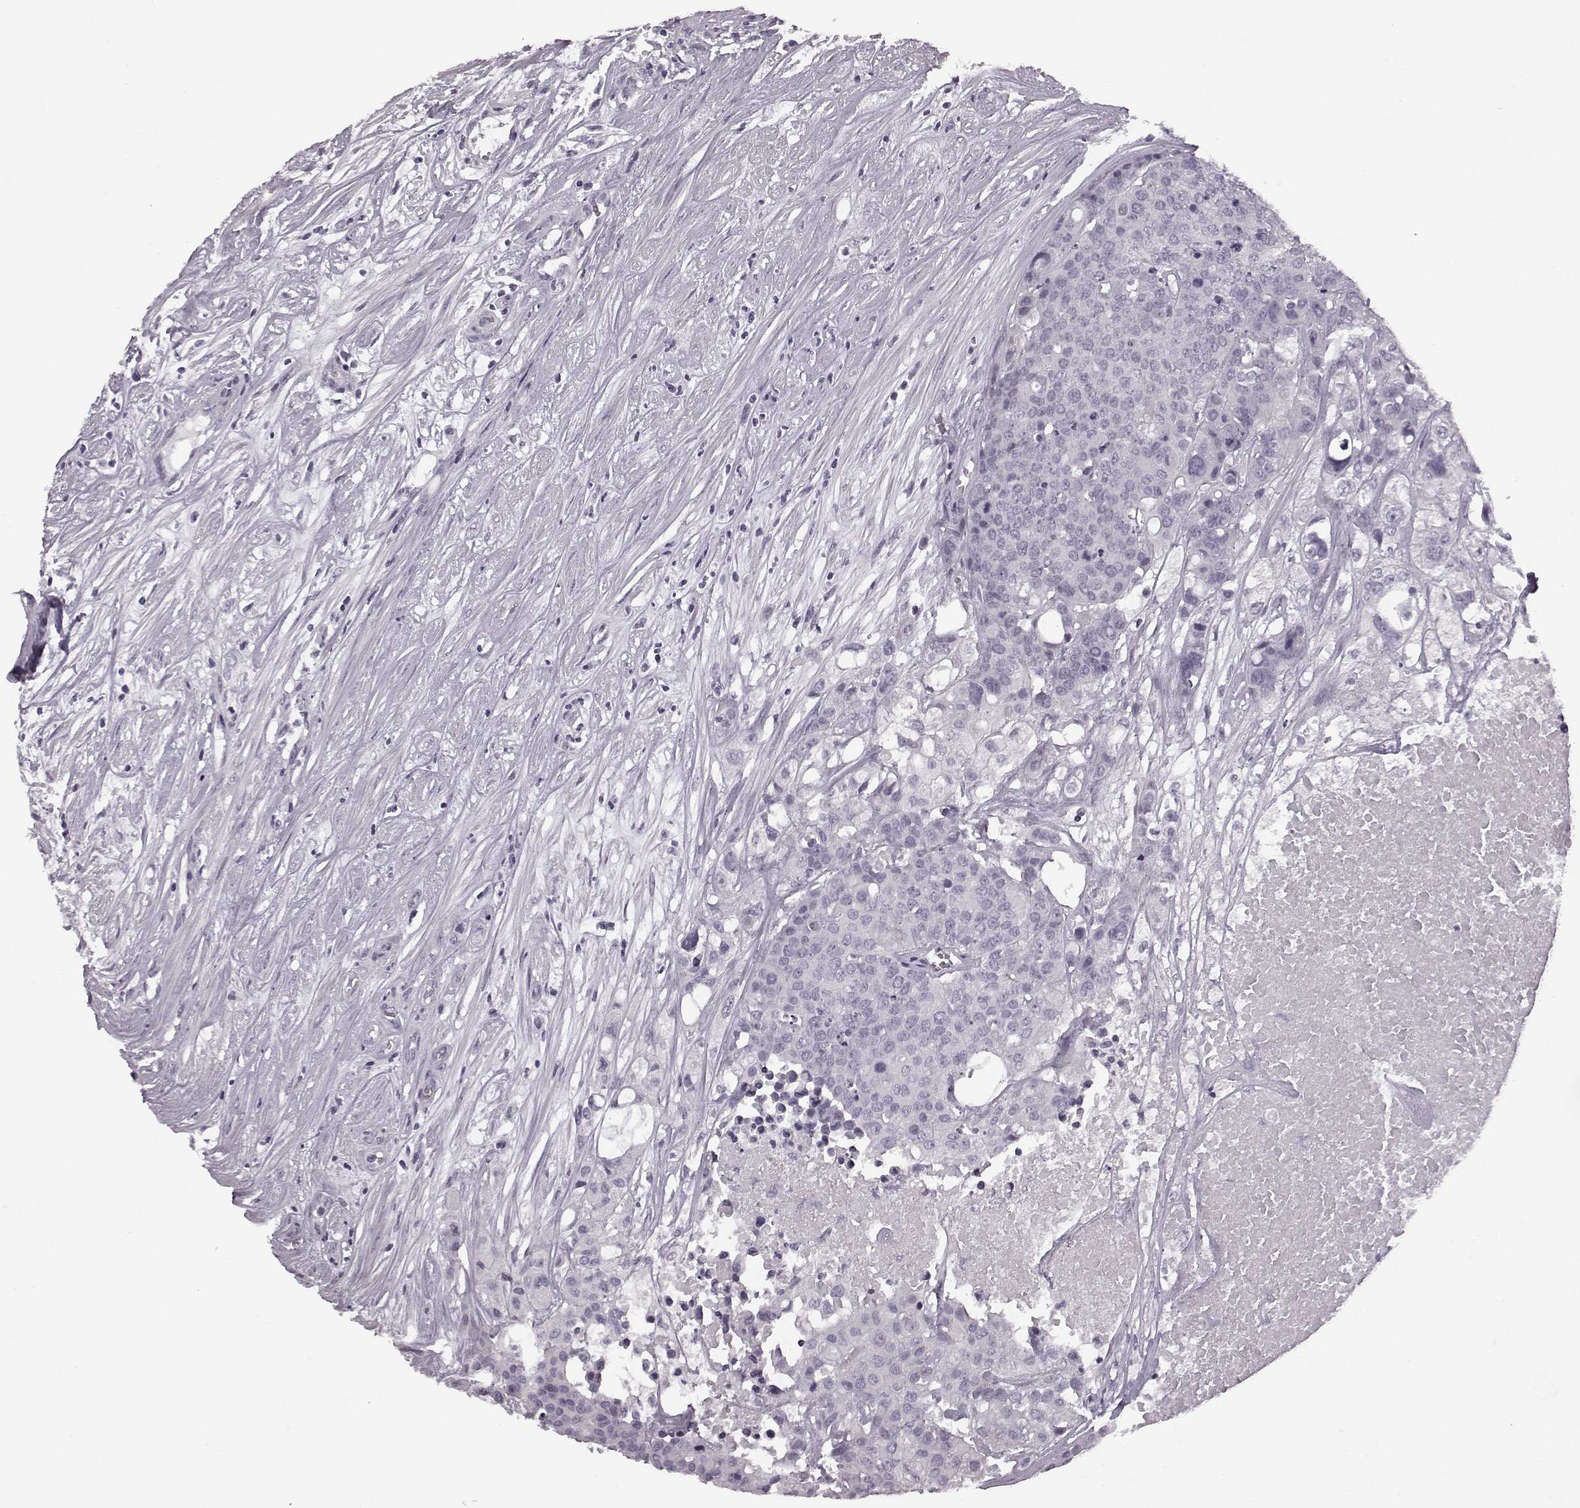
{"staining": {"intensity": "negative", "quantity": "none", "location": "none"}, "tissue": "carcinoid", "cell_type": "Tumor cells", "image_type": "cancer", "snomed": [{"axis": "morphology", "description": "Carcinoid, malignant, NOS"}, {"axis": "topography", "description": "Colon"}], "caption": "DAB (3,3'-diaminobenzidine) immunohistochemical staining of human malignant carcinoid demonstrates no significant expression in tumor cells. (Stains: DAB (3,3'-diaminobenzidine) immunohistochemistry (IHC) with hematoxylin counter stain, Microscopy: brightfield microscopy at high magnification).", "gene": "SEMG2", "patient": {"sex": "male", "age": 81}}